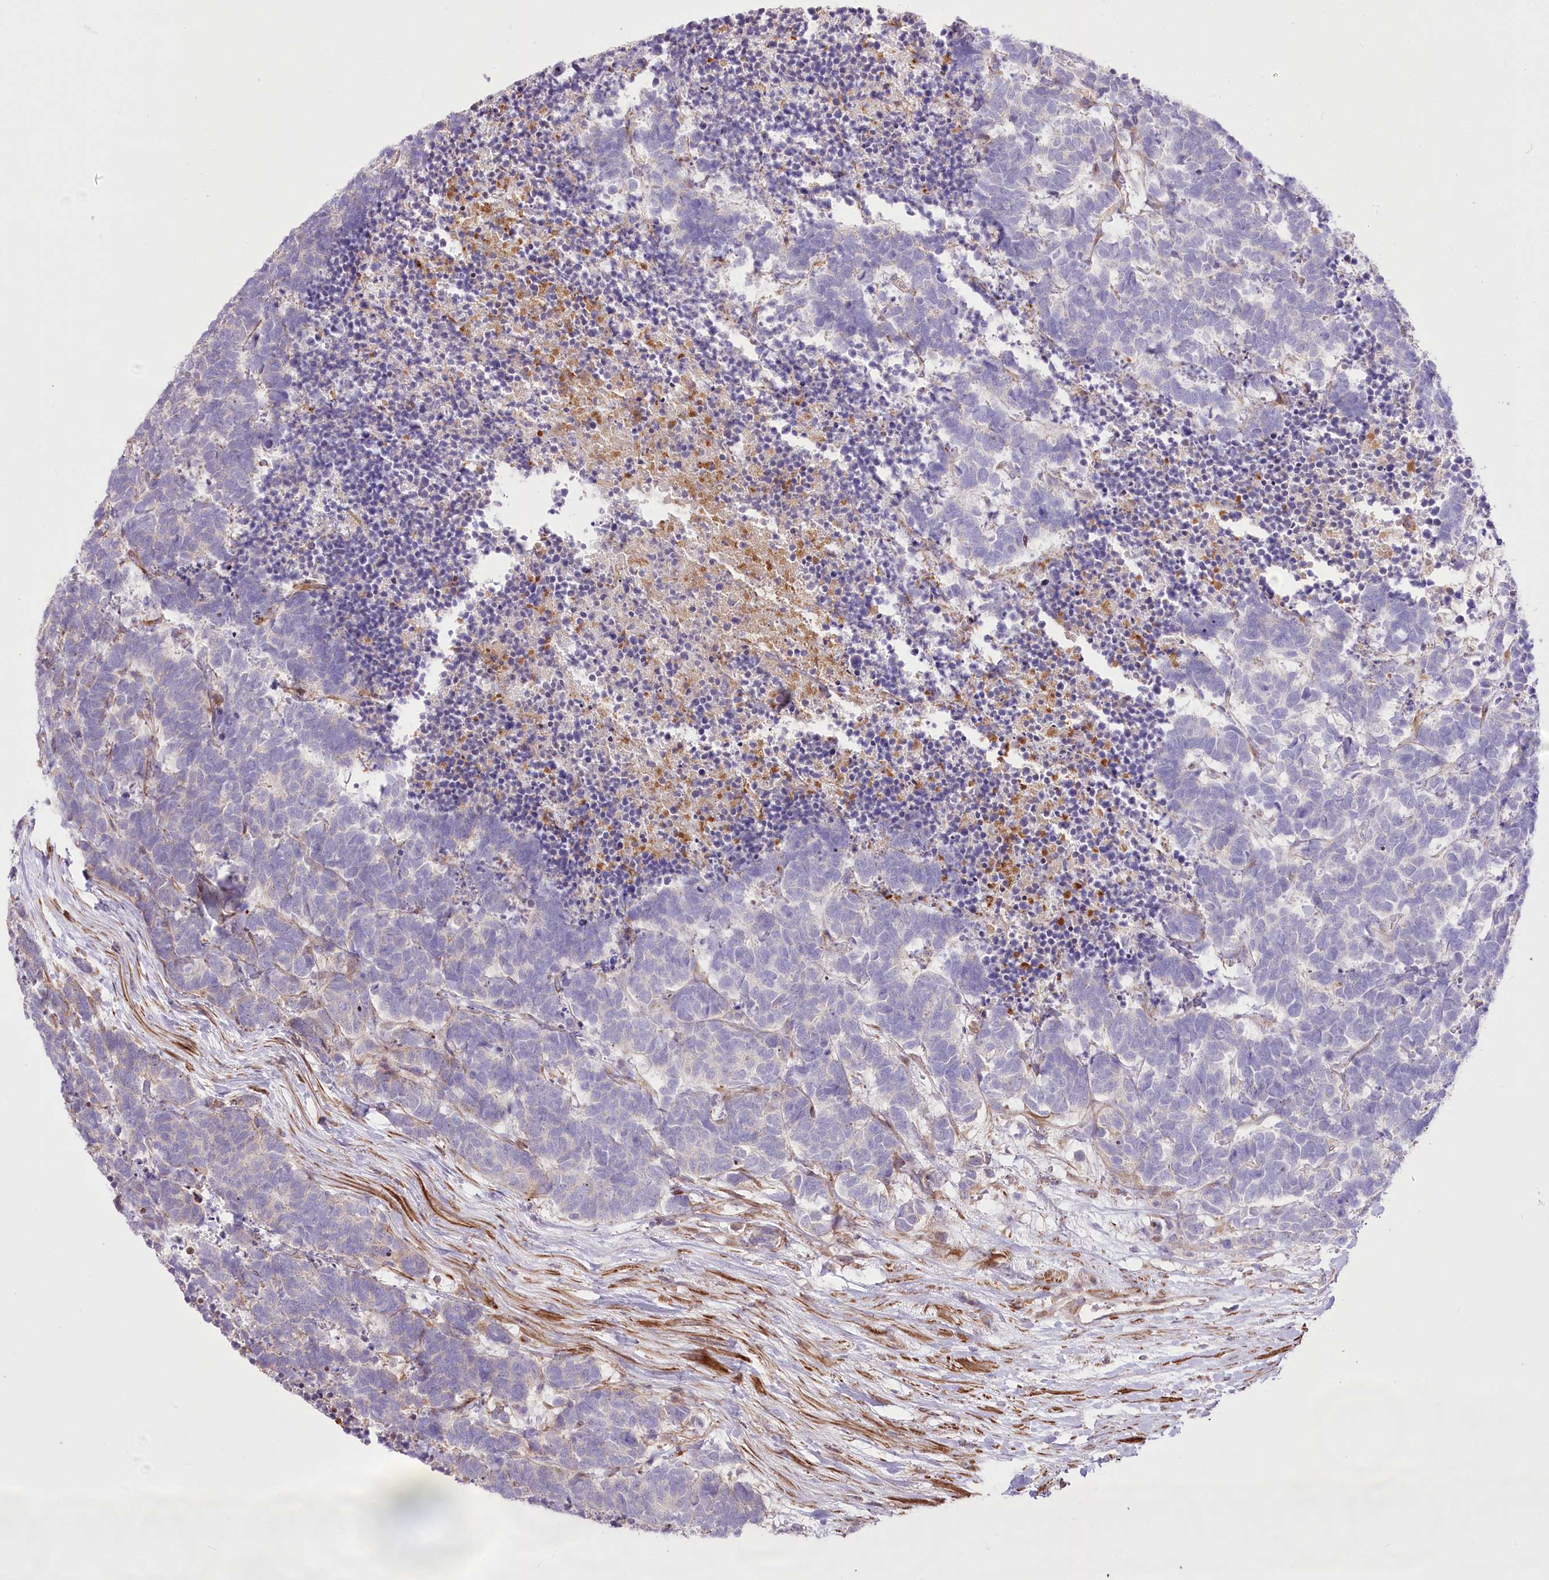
{"staining": {"intensity": "negative", "quantity": "none", "location": "none"}, "tissue": "carcinoid", "cell_type": "Tumor cells", "image_type": "cancer", "snomed": [{"axis": "morphology", "description": "Carcinoma, NOS"}, {"axis": "morphology", "description": "Carcinoid, malignant, NOS"}, {"axis": "topography", "description": "Urinary bladder"}], "caption": "Human carcinoid stained for a protein using immunohistochemistry (IHC) shows no staining in tumor cells.", "gene": "RNF24", "patient": {"sex": "male", "age": 57}}